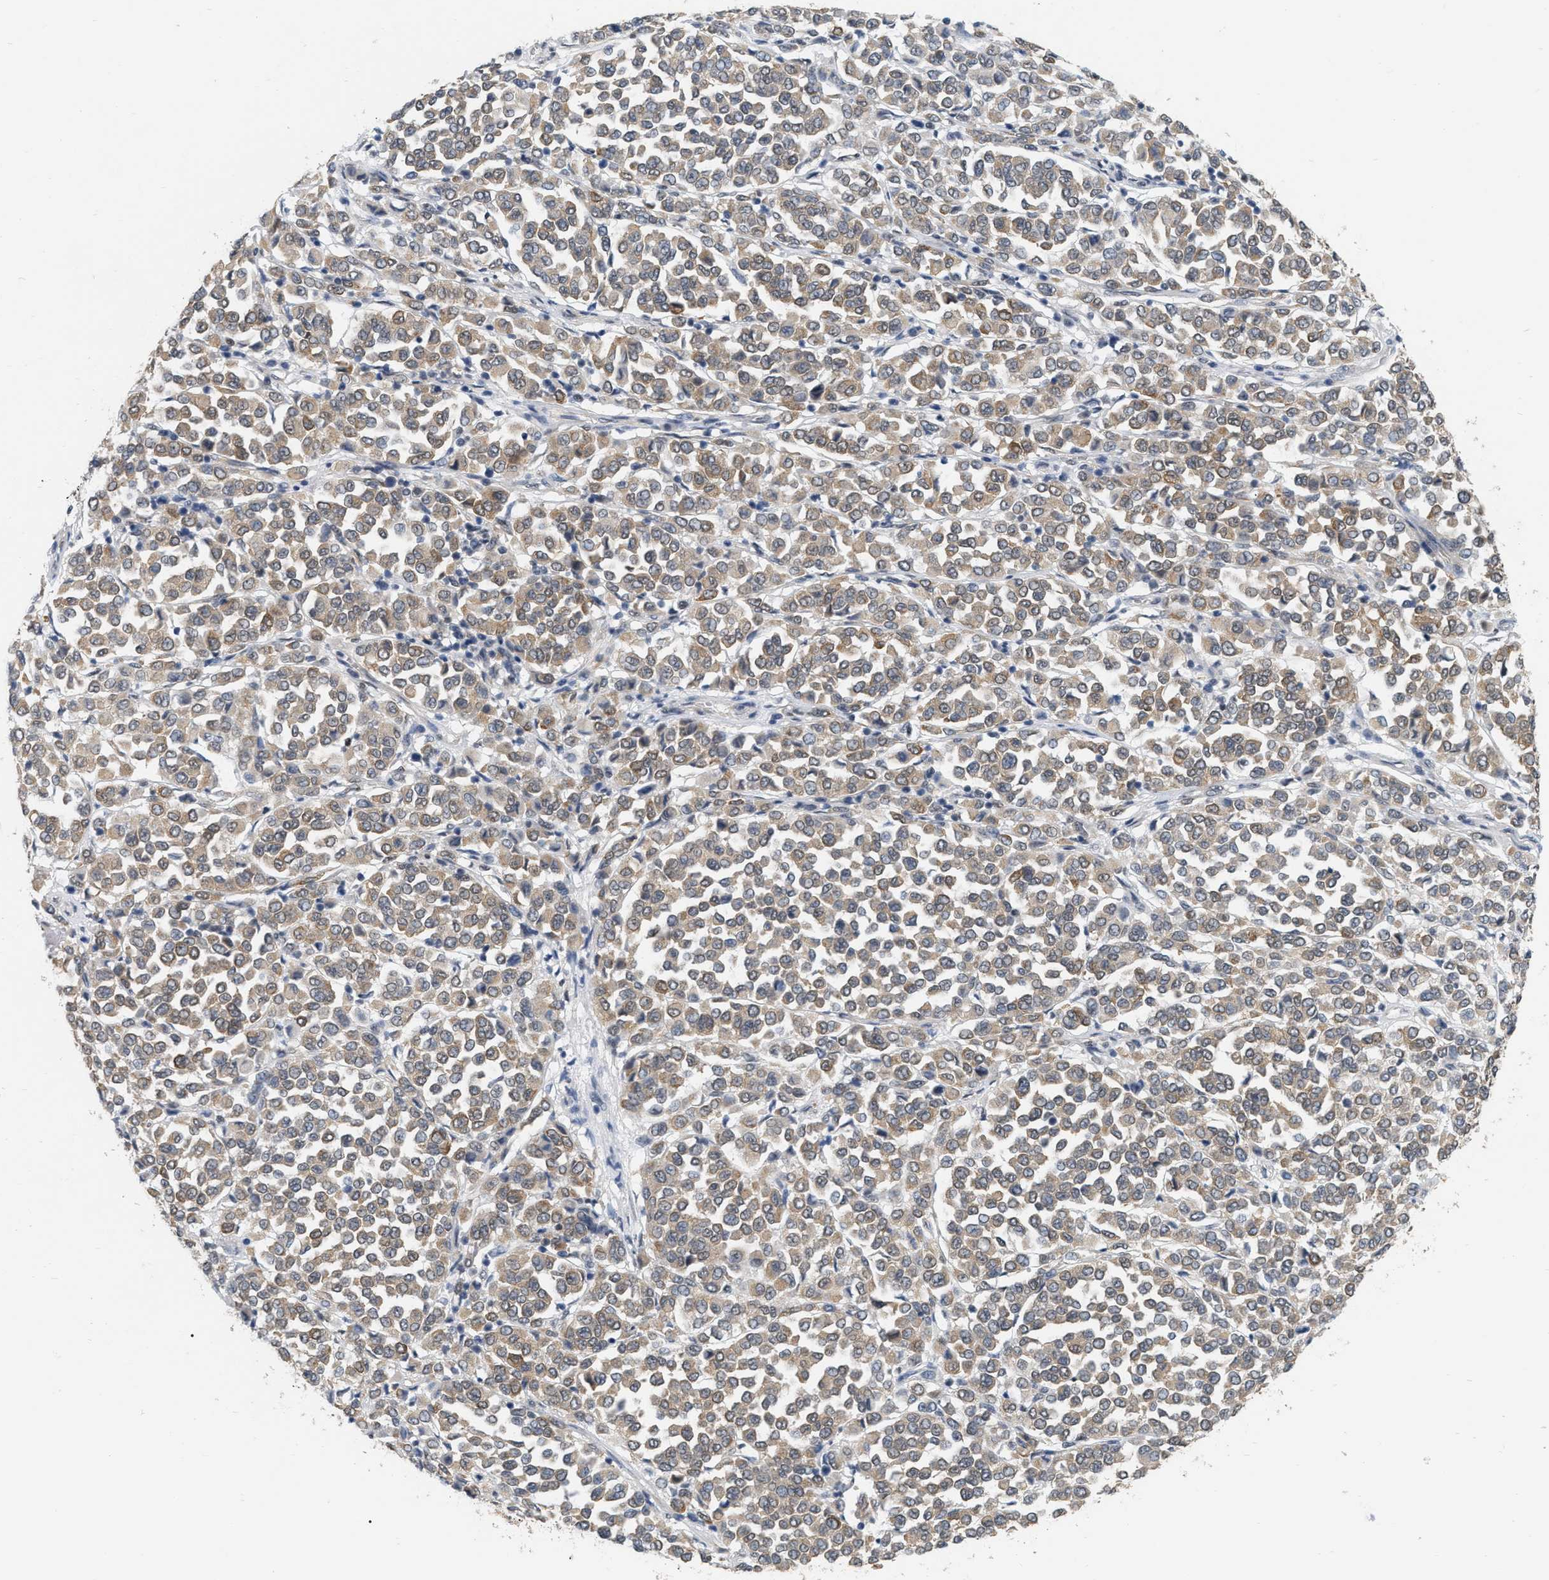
{"staining": {"intensity": "weak", "quantity": ">75%", "location": "cytoplasmic/membranous"}, "tissue": "melanoma", "cell_type": "Tumor cells", "image_type": "cancer", "snomed": [{"axis": "morphology", "description": "Malignant melanoma, Metastatic site"}, {"axis": "topography", "description": "Pancreas"}], "caption": "Malignant melanoma (metastatic site) stained with a brown dye exhibits weak cytoplasmic/membranous positive positivity in about >75% of tumor cells.", "gene": "RUVBL1", "patient": {"sex": "female", "age": 30}}